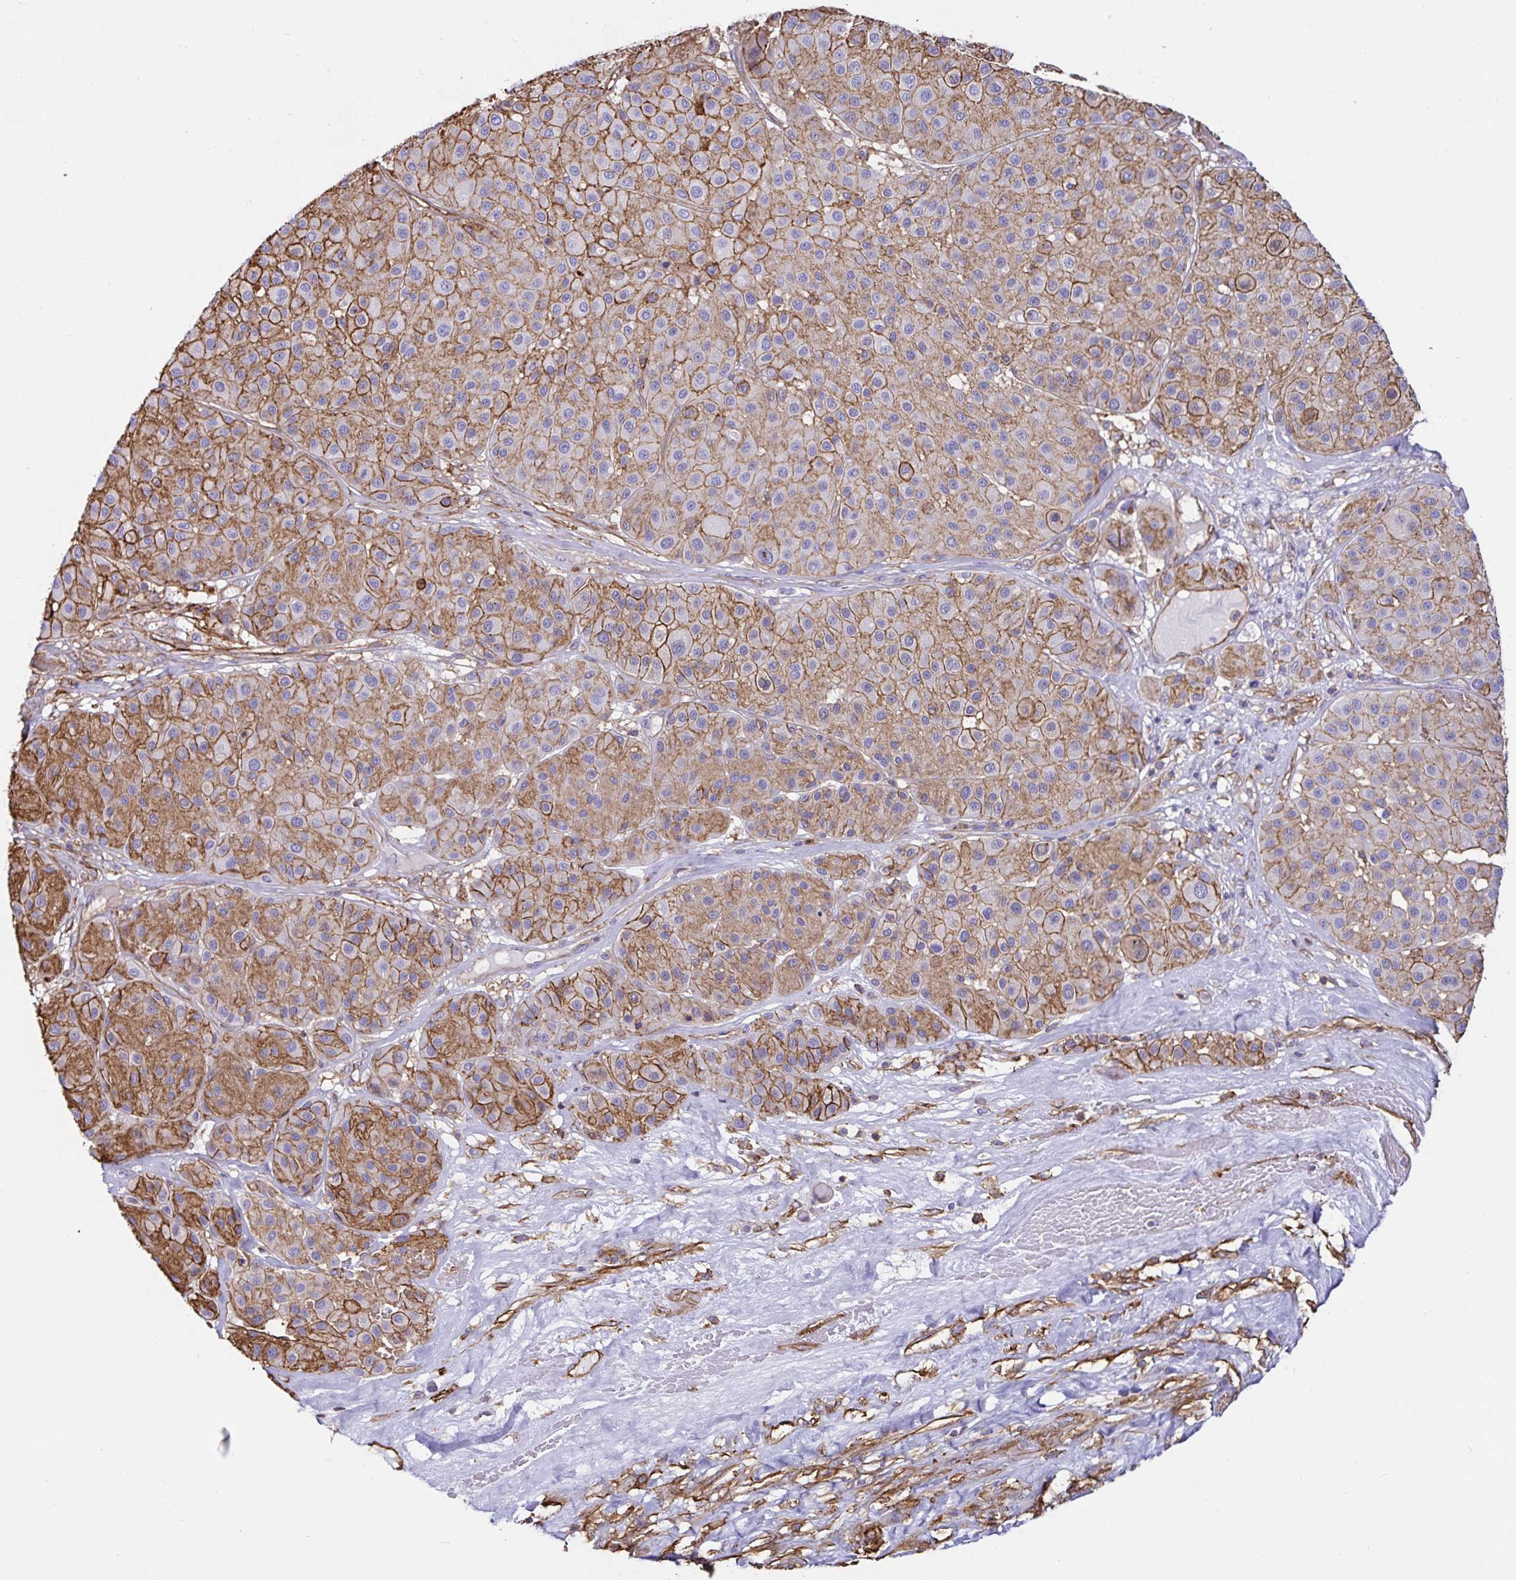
{"staining": {"intensity": "moderate", "quantity": ">75%", "location": "cytoplasmic/membranous"}, "tissue": "melanoma", "cell_type": "Tumor cells", "image_type": "cancer", "snomed": [{"axis": "morphology", "description": "Malignant melanoma, Metastatic site"}, {"axis": "topography", "description": "Smooth muscle"}], "caption": "IHC photomicrograph of neoplastic tissue: human malignant melanoma (metastatic site) stained using immunohistochemistry reveals medium levels of moderate protein expression localized specifically in the cytoplasmic/membranous of tumor cells, appearing as a cytoplasmic/membranous brown color.", "gene": "ANXA2", "patient": {"sex": "male", "age": 41}}